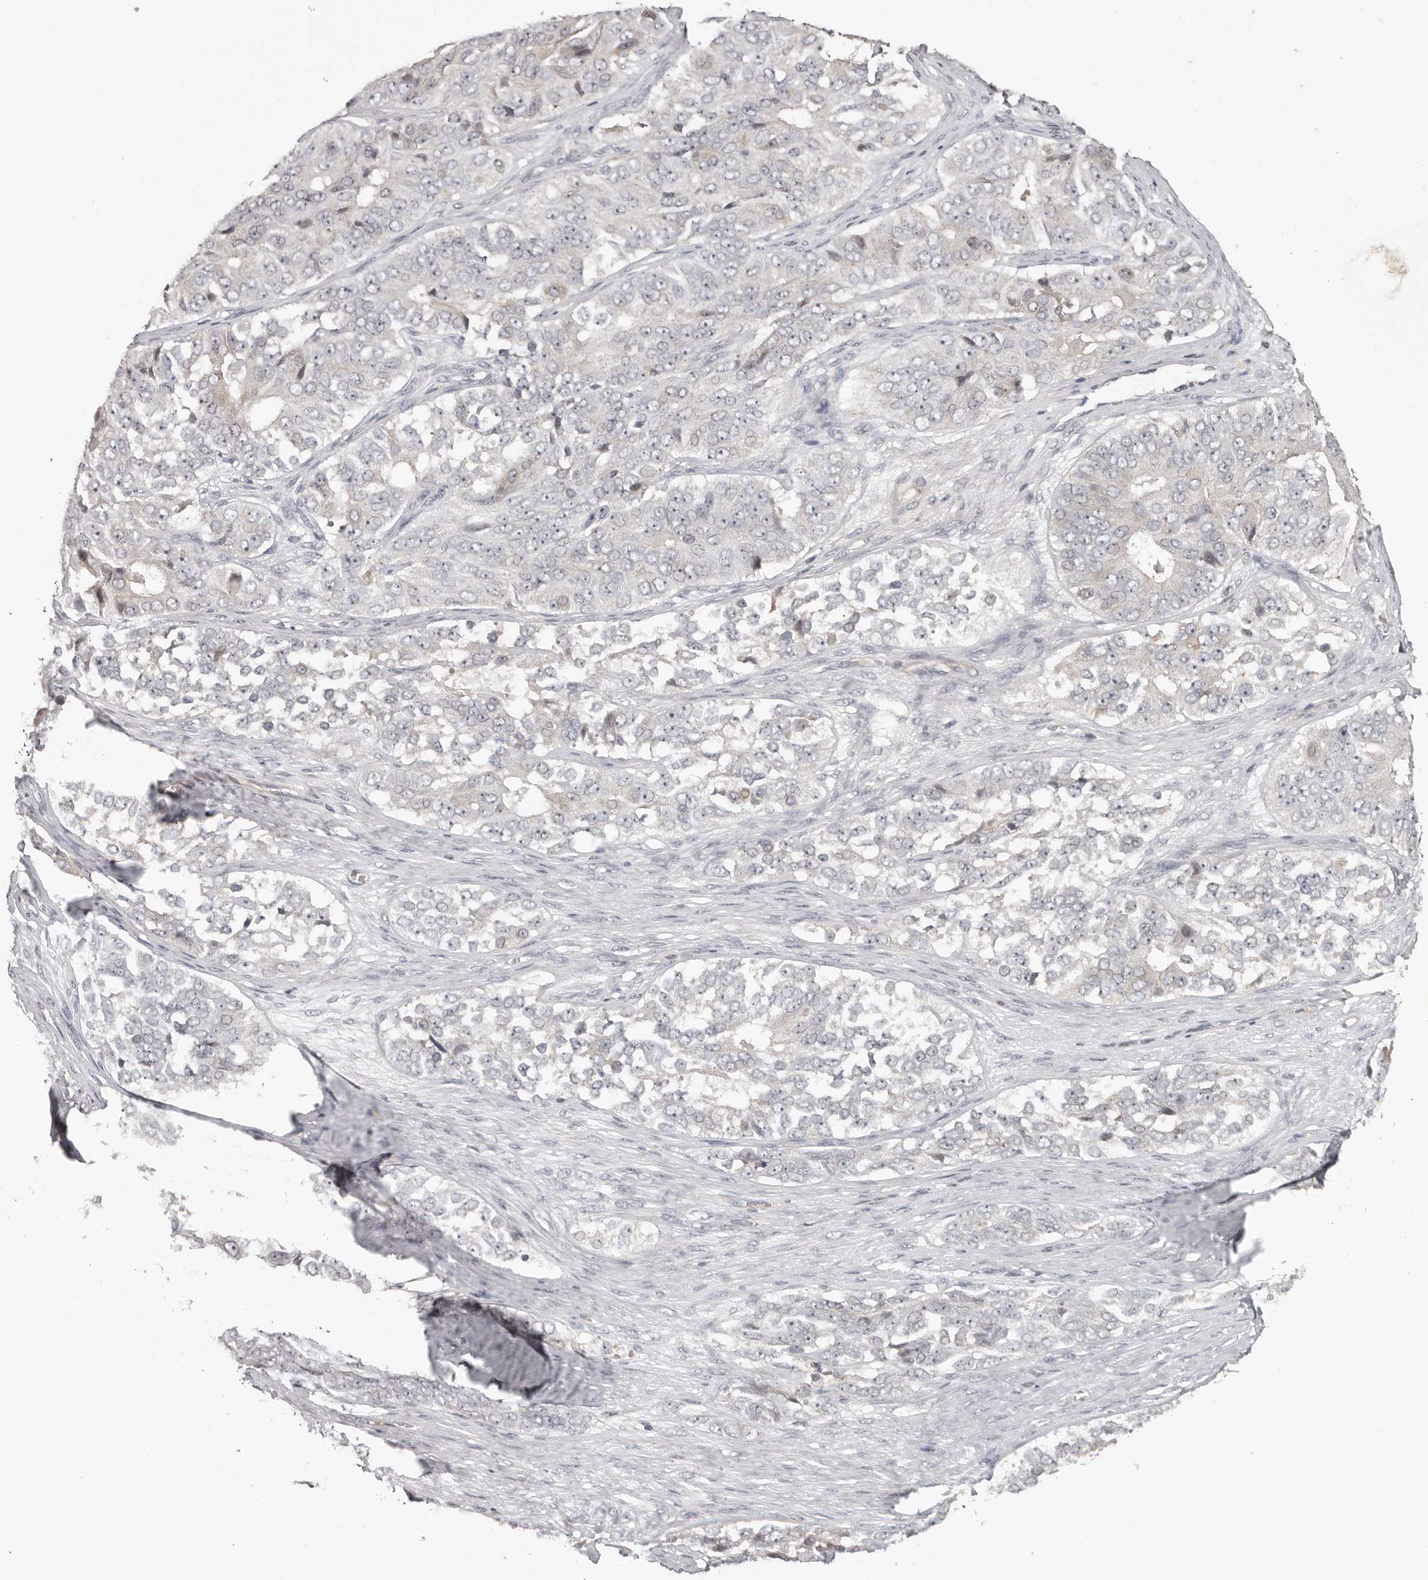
{"staining": {"intensity": "negative", "quantity": "none", "location": "none"}, "tissue": "ovarian cancer", "cell_type": "Tumor cells", "image_type": "cancer", "snomed": [{"axis": "morphology", "description": "Carcinoma, endometroid"}, {"axis": "topography", "description": "Ovary"}], "caption": "Ovarian cancer (endometroid carcinoma) stained for a protein using immunohistochemistry (IHC) exhibits no positivity tumor cells.", "gene": "ANKRD44", "patient": {"sex": "female", "age": 51}}